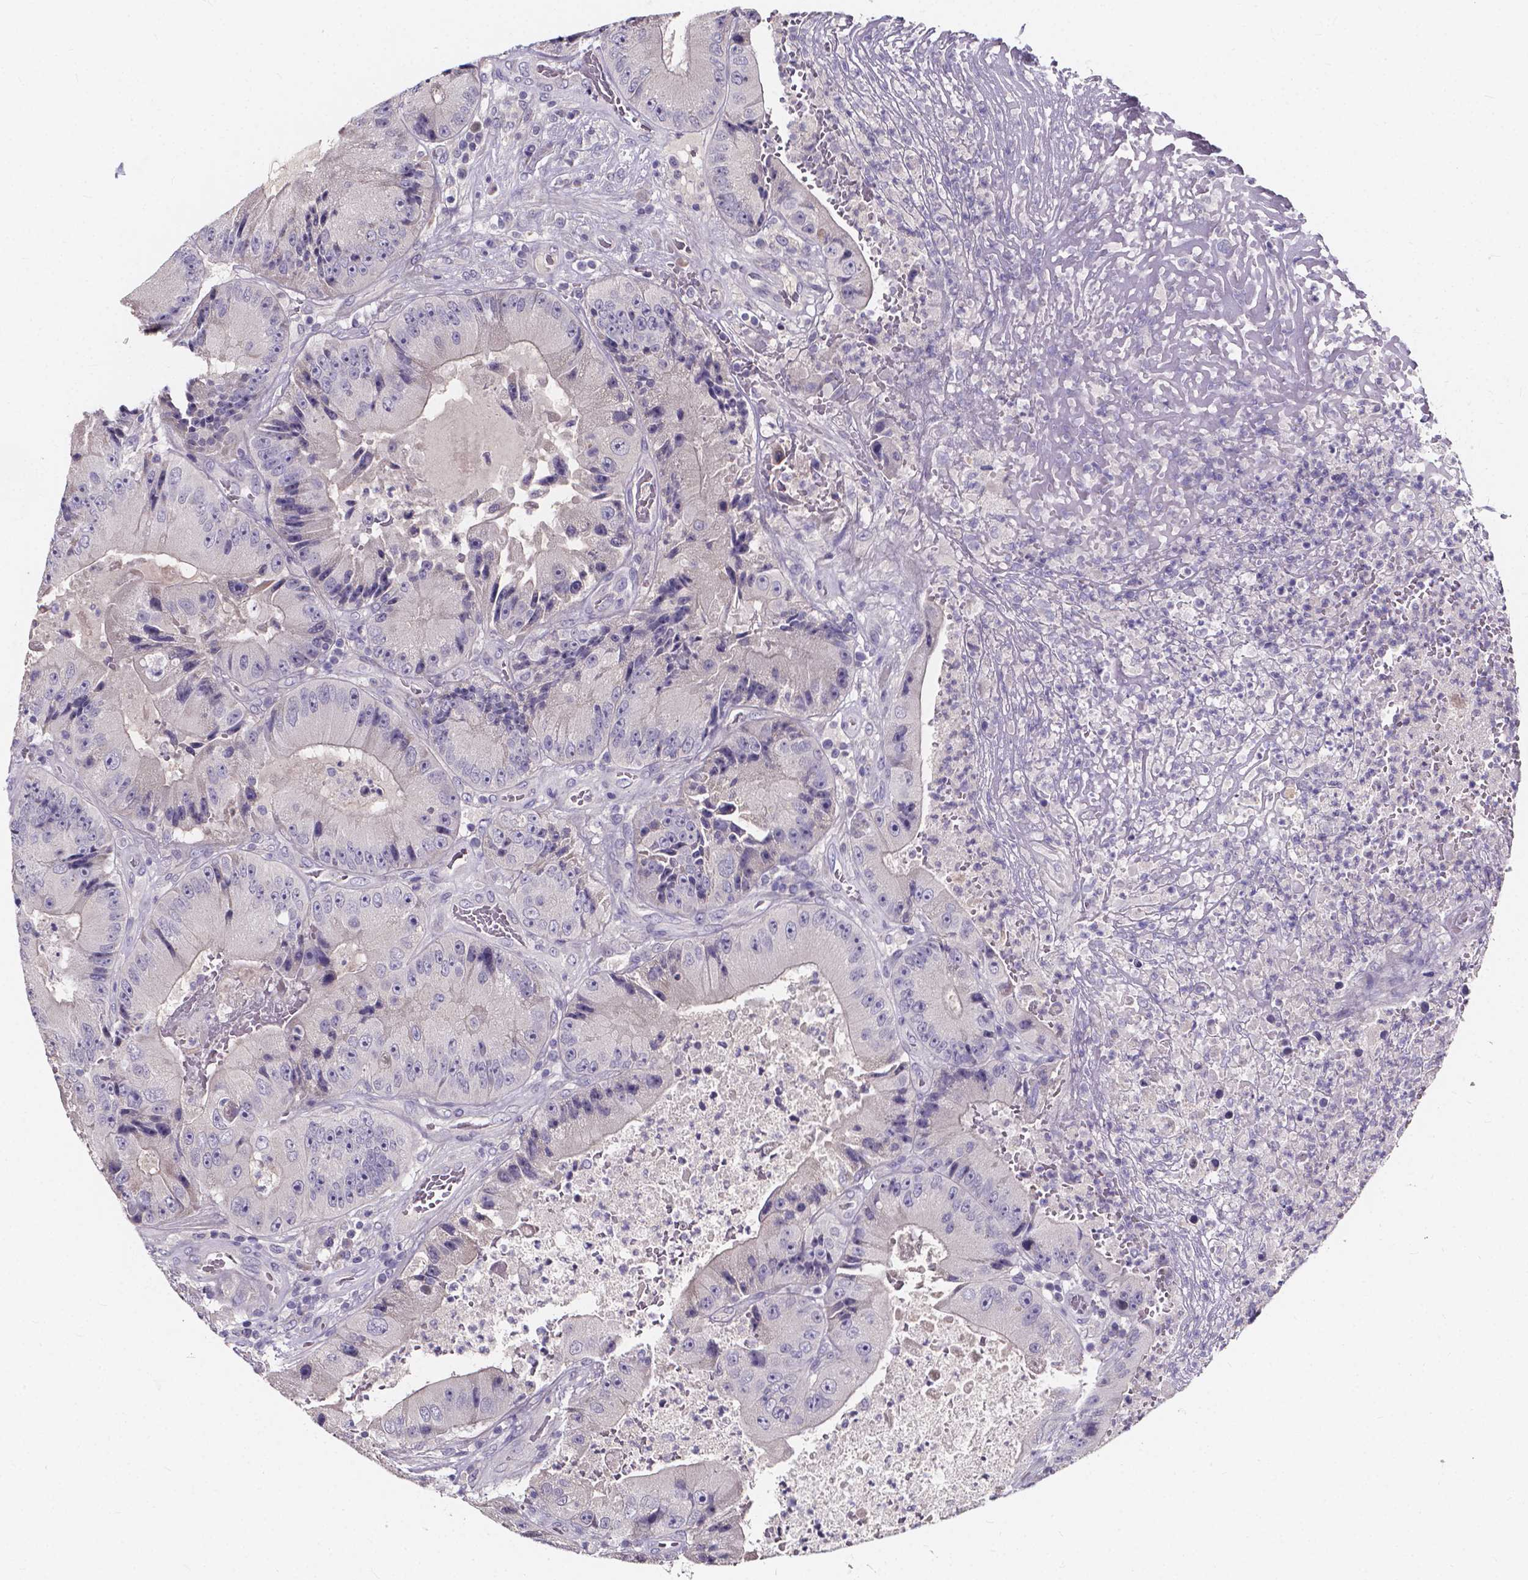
{"staining": {"intensity": "negative", "quantity": "none", "location": "none"}, "tissue": "colorectal cancer", "cell_type": "Tumor cells", "image_type": "cancer", "snomed": [{"axis": "morphology", "description": "Adenocarcinoma, NOS"}, {"axis": "topography", "description": "Colon"}], "caption": "Immunohistochemistry (IHC) image of neoplastic tissue: human colorectal cancer stained with DAB (3,3'-diaminobenzidine) reveals no significant protein expression in tumor cells.", "gene": "SPOCD1", "patient": {"sex": "female", "age": 86}}